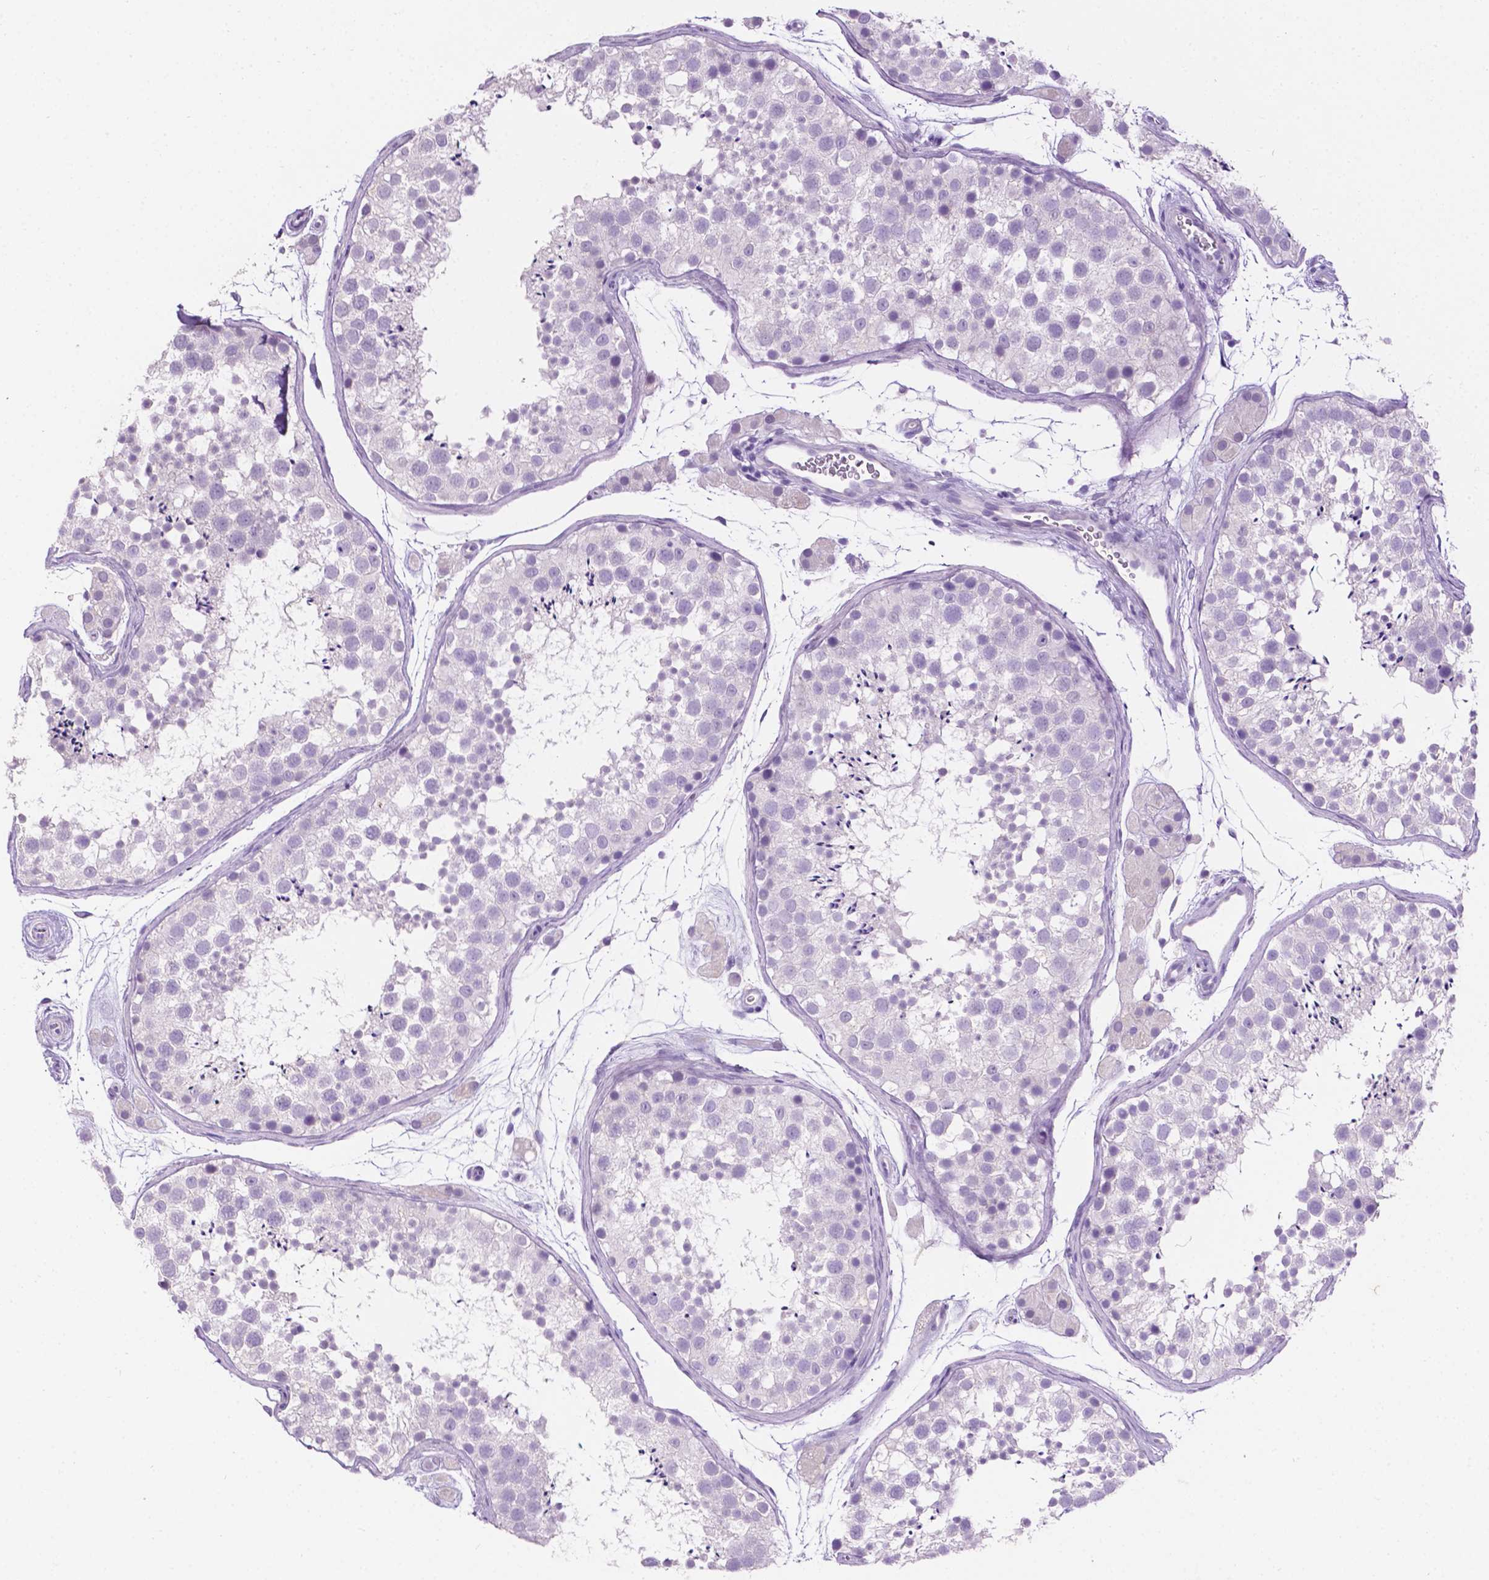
{"staining": {"intensity": "negative", "quantity": "none", "location": "none"}, "tissue": "testis", "cell_type": "Cells in seminiferous ducts", "image_type": "normal", "snomed": [{"axis": "morphology", "description": "Normal tissue, NOS"}, {"axis": "topography", "description": "Testis"}], "caption": "A histopathology image of testis stained for a protein shows no brown staining in cells in seminiferous ducts.", "gene": "TACSTD2", "patient": {"sex": "male", "age": 41}}